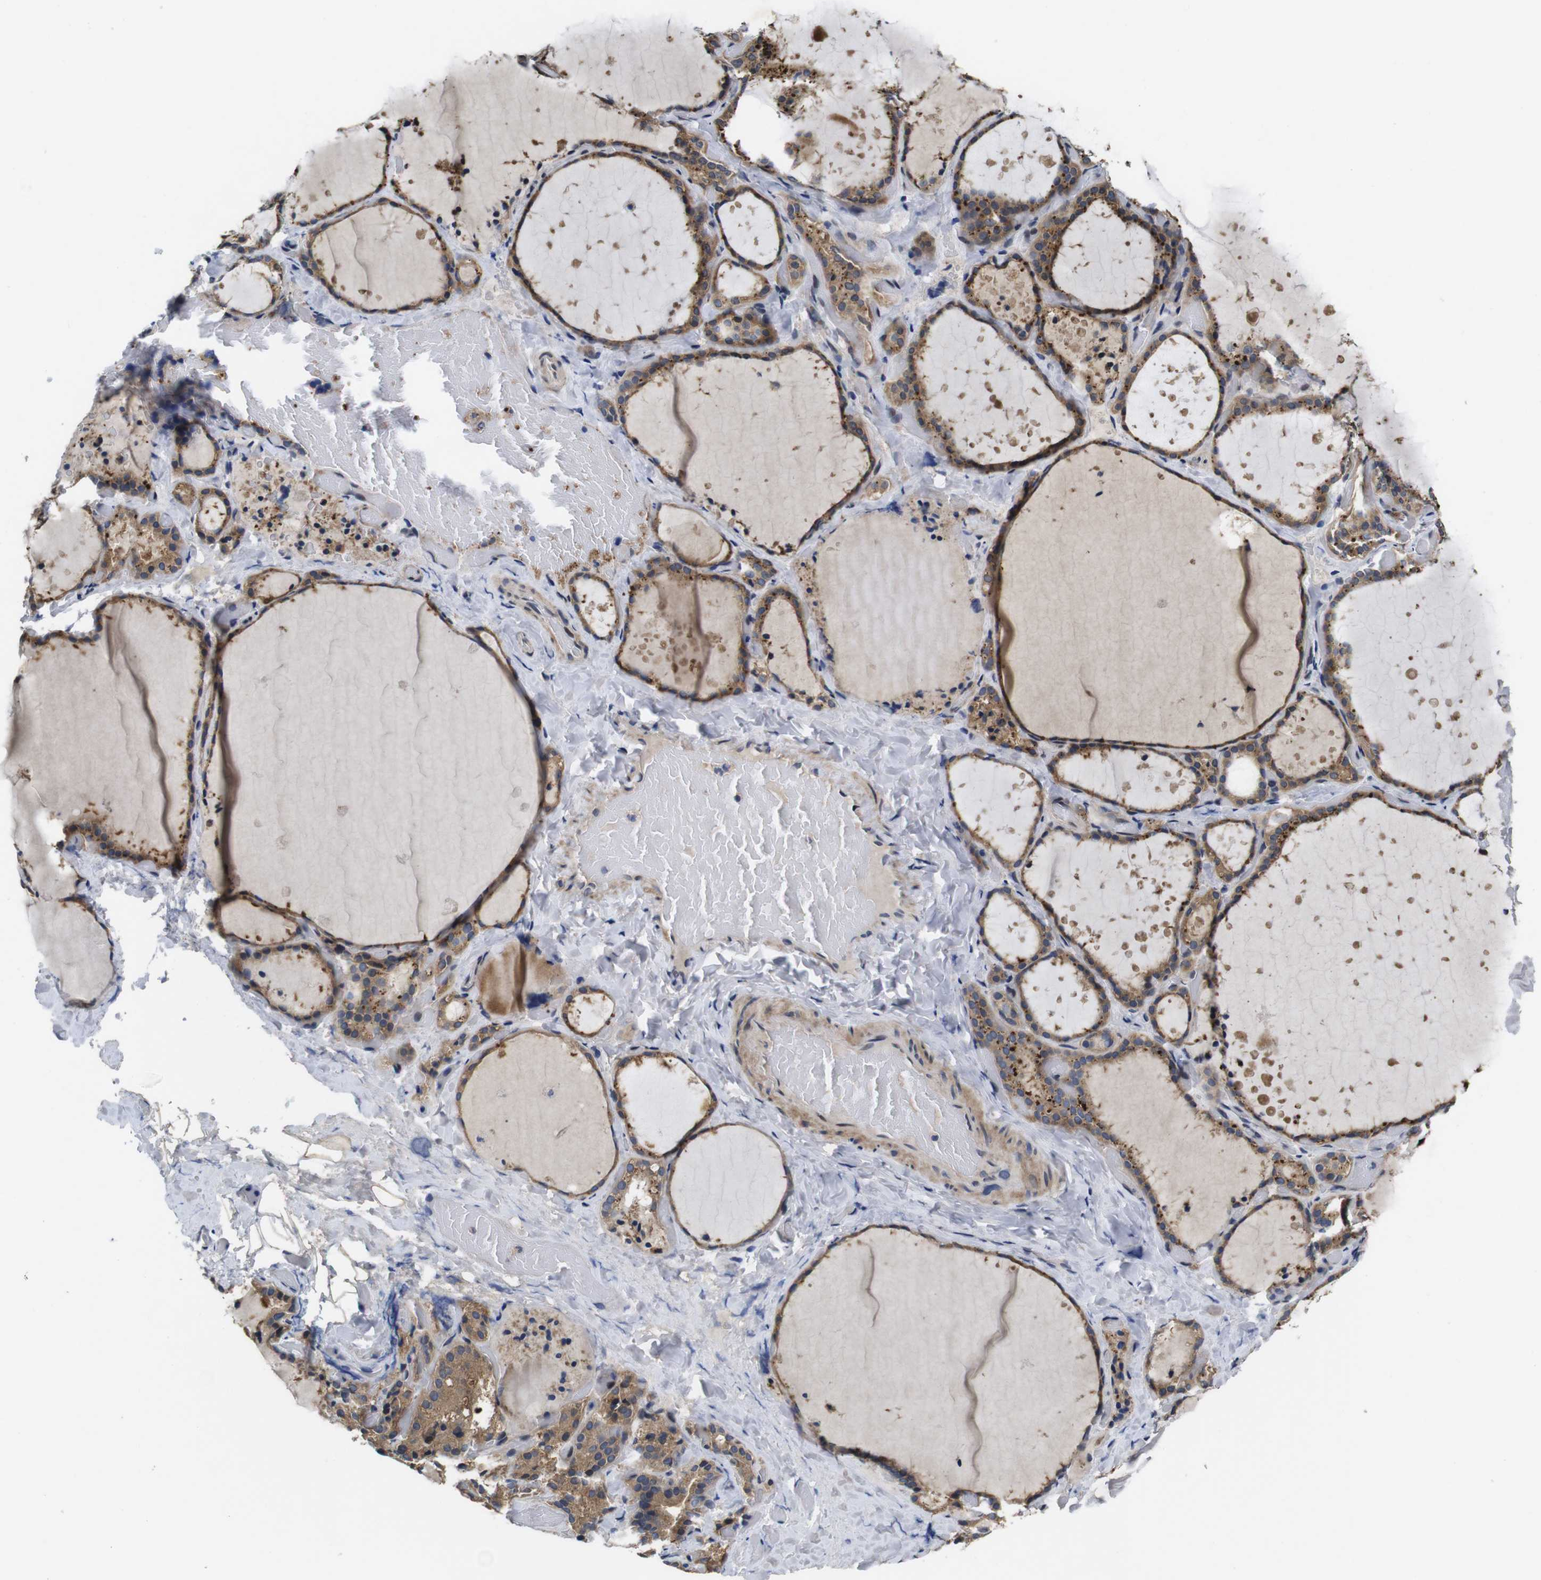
{"staining": {"intensity": "moderate", "quantity": ">75%", "location": "cytoplasmic/membranous"}, "tissue": "thyroid gland", "cell_type": "Glandular cells", "image_type": "normal", "snomed": [{"axis": "morphology", "description": "Normal tissue, NOS"}, {"axis": "topography", "description": "Thyroid gland"}], "caption": "Immunohistochemistry (IHC) of benign human thyroid gland demonstrates medium levels of moderate cytoplasmic/membranous positivity in about >75% of glandular cells. (IHC, brightfield microscopy, high magnification).", "gene": "ZBTB46", "patient": {"sex": "female", "age": 44}}